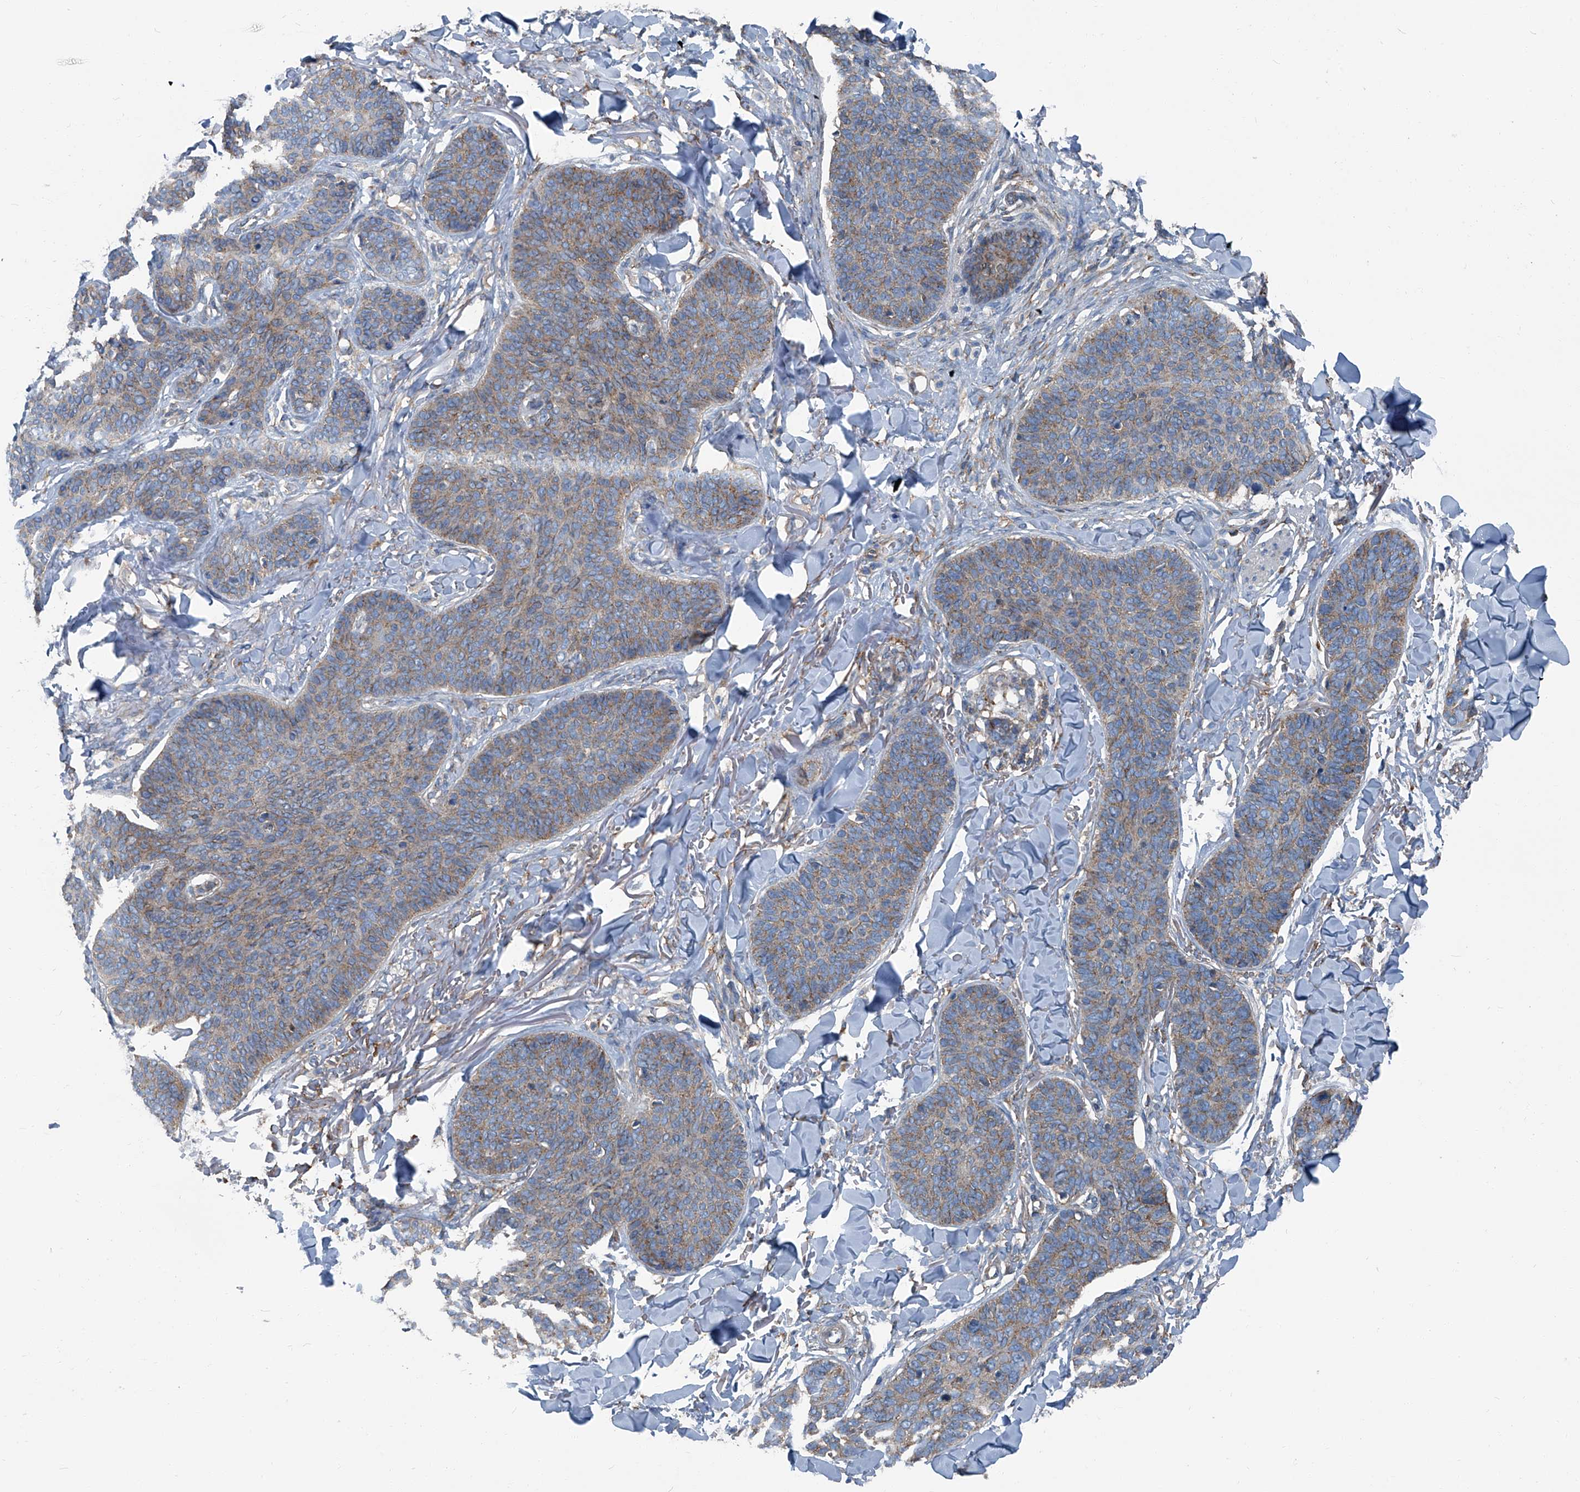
{"staining": {"intensity": "moderate", "quantity": "25%-75%", "location": "cytoplasmic/membranous"}, "tissue": "skin cancer", "cell_type": "Tumor cells", "image_type": "cancer", "snomed": [{"axis": "morphology", "description": "Basal cell carcinoma"}, {"axis": "topography", "description": "Skin"}], "caption": "Immunohistochemistry photomicrograph of neoplastic tissue: basal cell carcinoma (skin) stained using immunohistochemistry exhibits medium levels of moderate protein expression localized specifically in the cytoplasmic/membranous of tumor cells, appearing as a cytoplasmic/membranous brown color.", "gene": "SEPTIN7", "patient": {"sex": "male", "age": 85}}